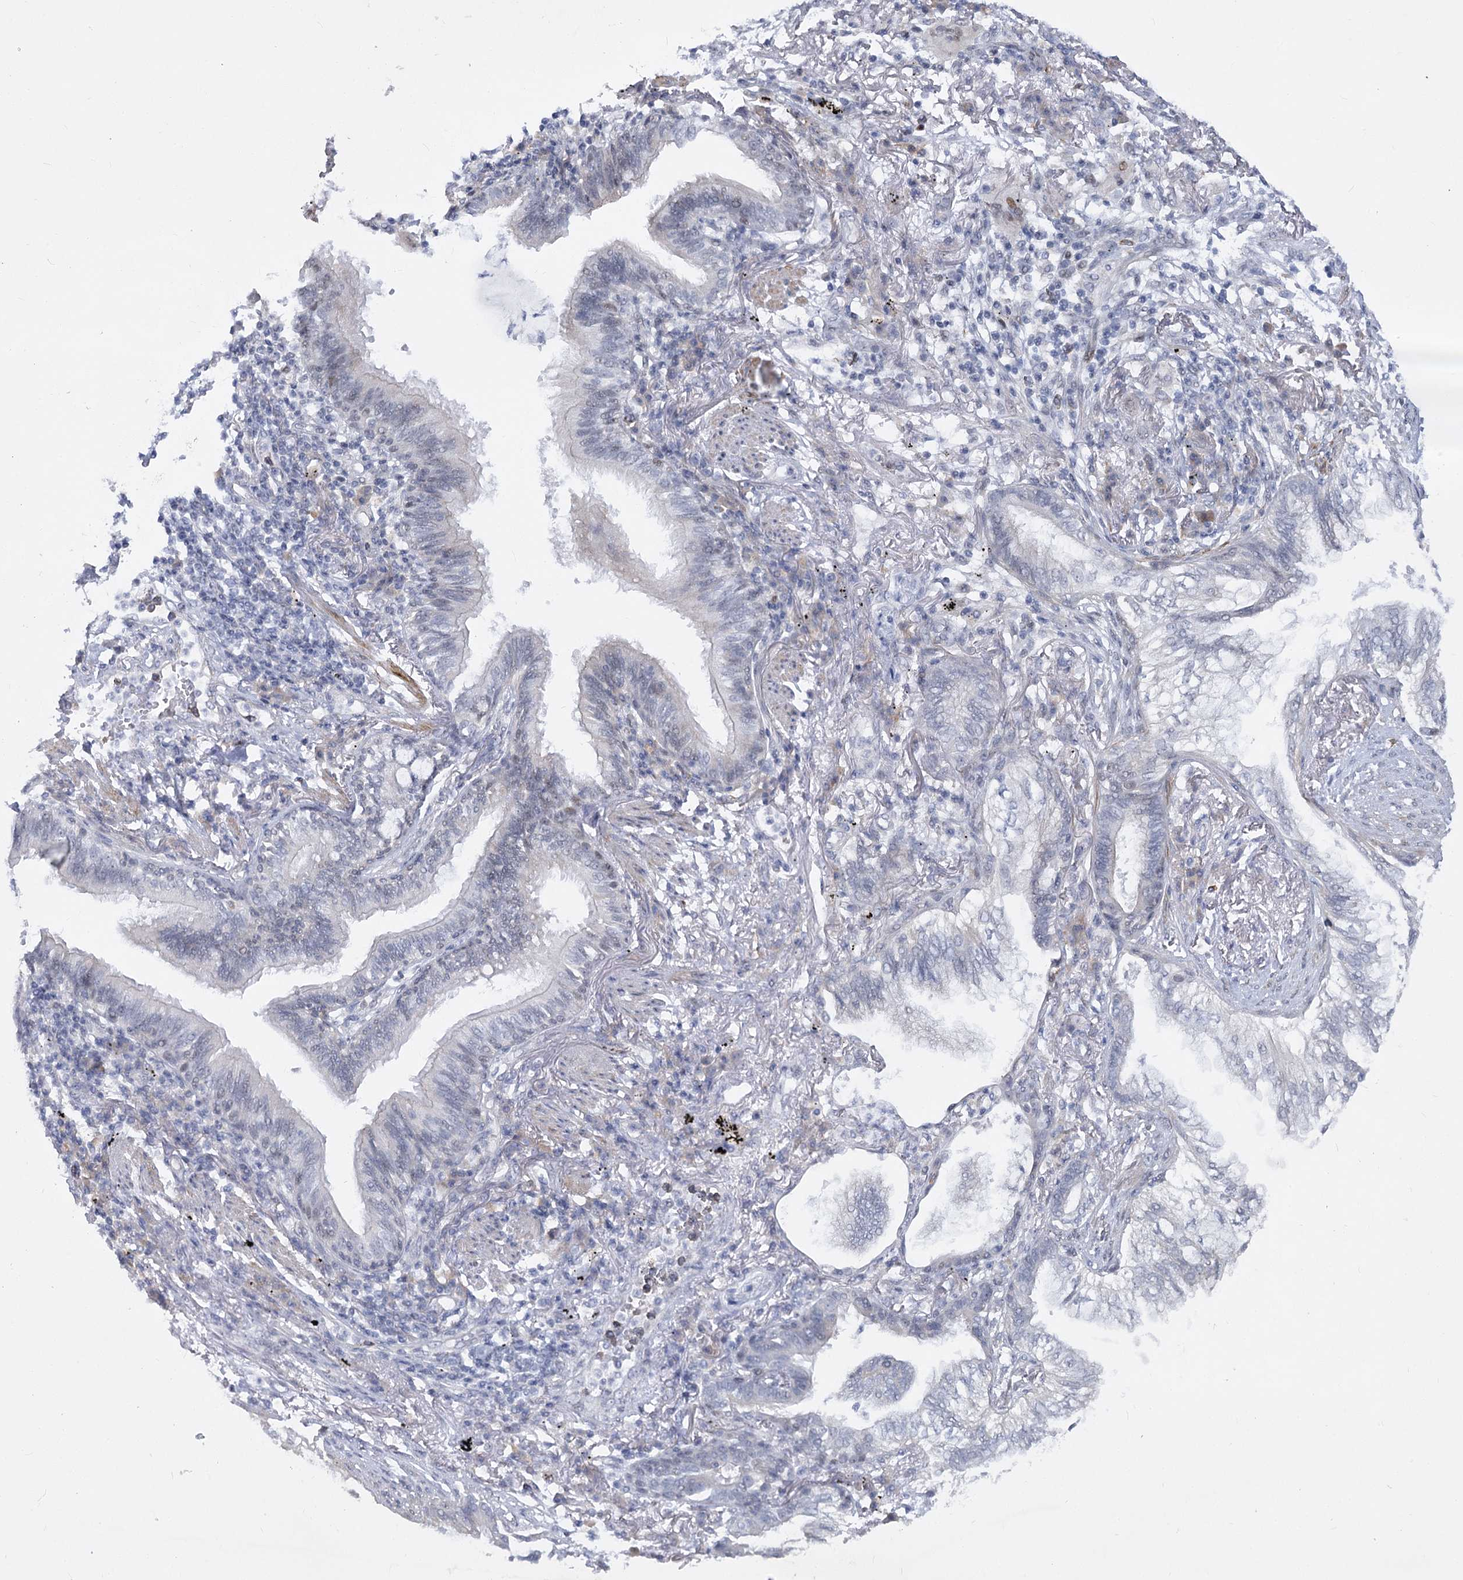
{"staining": {"intensity": "negative", "quantity": "none", "location": "none"}, "tissue": "lung cancer", "cell_type": "Tumor cells", "image_type": "cancer", "snomed": [{"axis": "morphology", "description": "Adenocarcinoma, NOS"}, {"axis": "topography", "description": "Lung"}], "caption": "Human adenocarcinoma (lung) stained for a protein using IHC exhibits no staining in tumor cells.", "gene": "ARSI", "patient": {"sex": "female", "age": 70}}